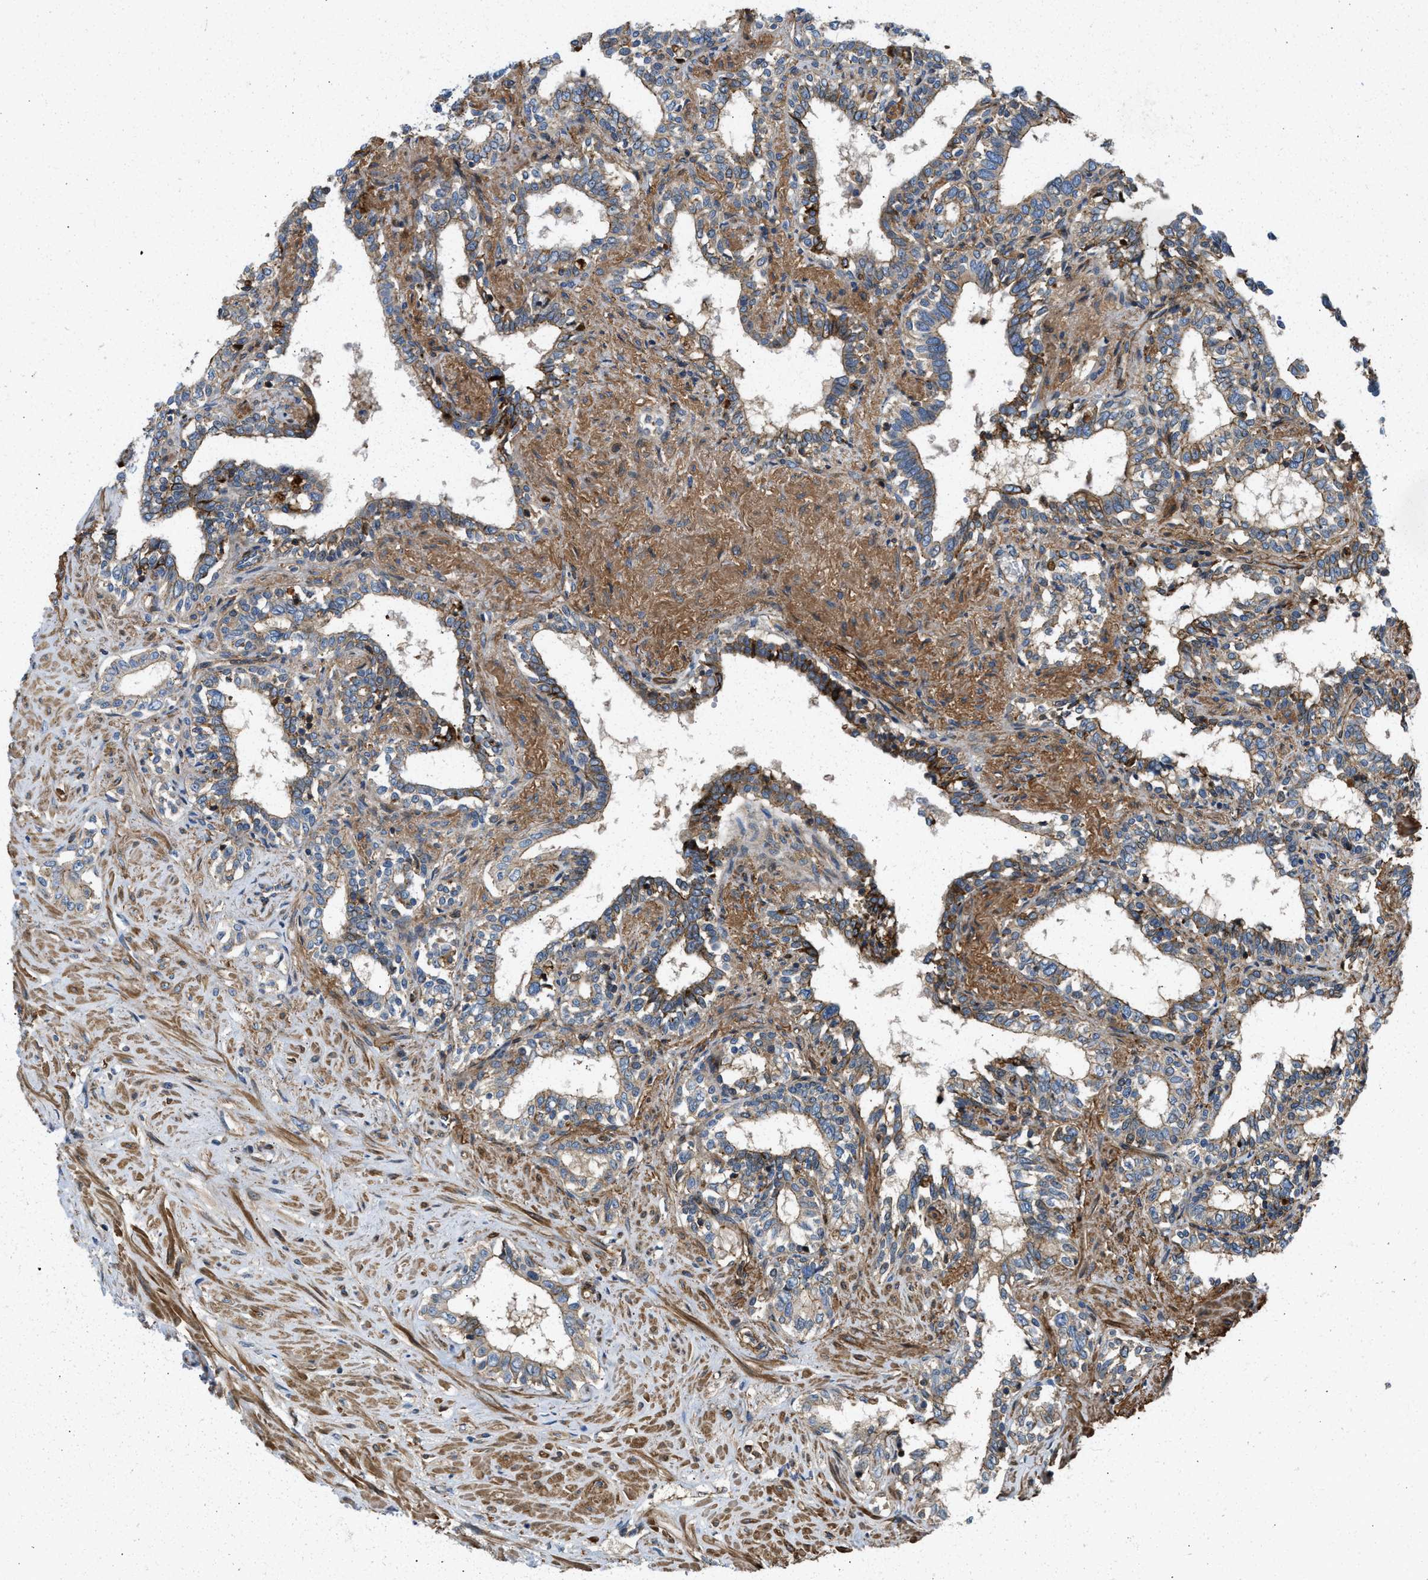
{"staining": {"intensity": "moderate", "quantity": "25%-75%", "location": "cytoplasmic/membranous"}, "tissue": "seminal vesicle", "cell_type": "Glandular cells", "image_type": "normal", "snomed": [{"axis": "morphology", "description": "Normal tissue, NOS"}, {"axis": "morphology", "description": "Adenocarcinoma, High grade"}, {"axis": "topography", "description": "Prostate"}, {"axis": "topography", "description": "Seminal veicle"}], "caption": "IHC photomicrograph of unremarkable seminal vesicle stained for a protein (brown), which reveals medium levels of moderate cytoplasmic/membranous expression in about 25%-75% of glandular cells.", "gene": "NYNRIN", "patient": {"sex": "male", "age": 55}}